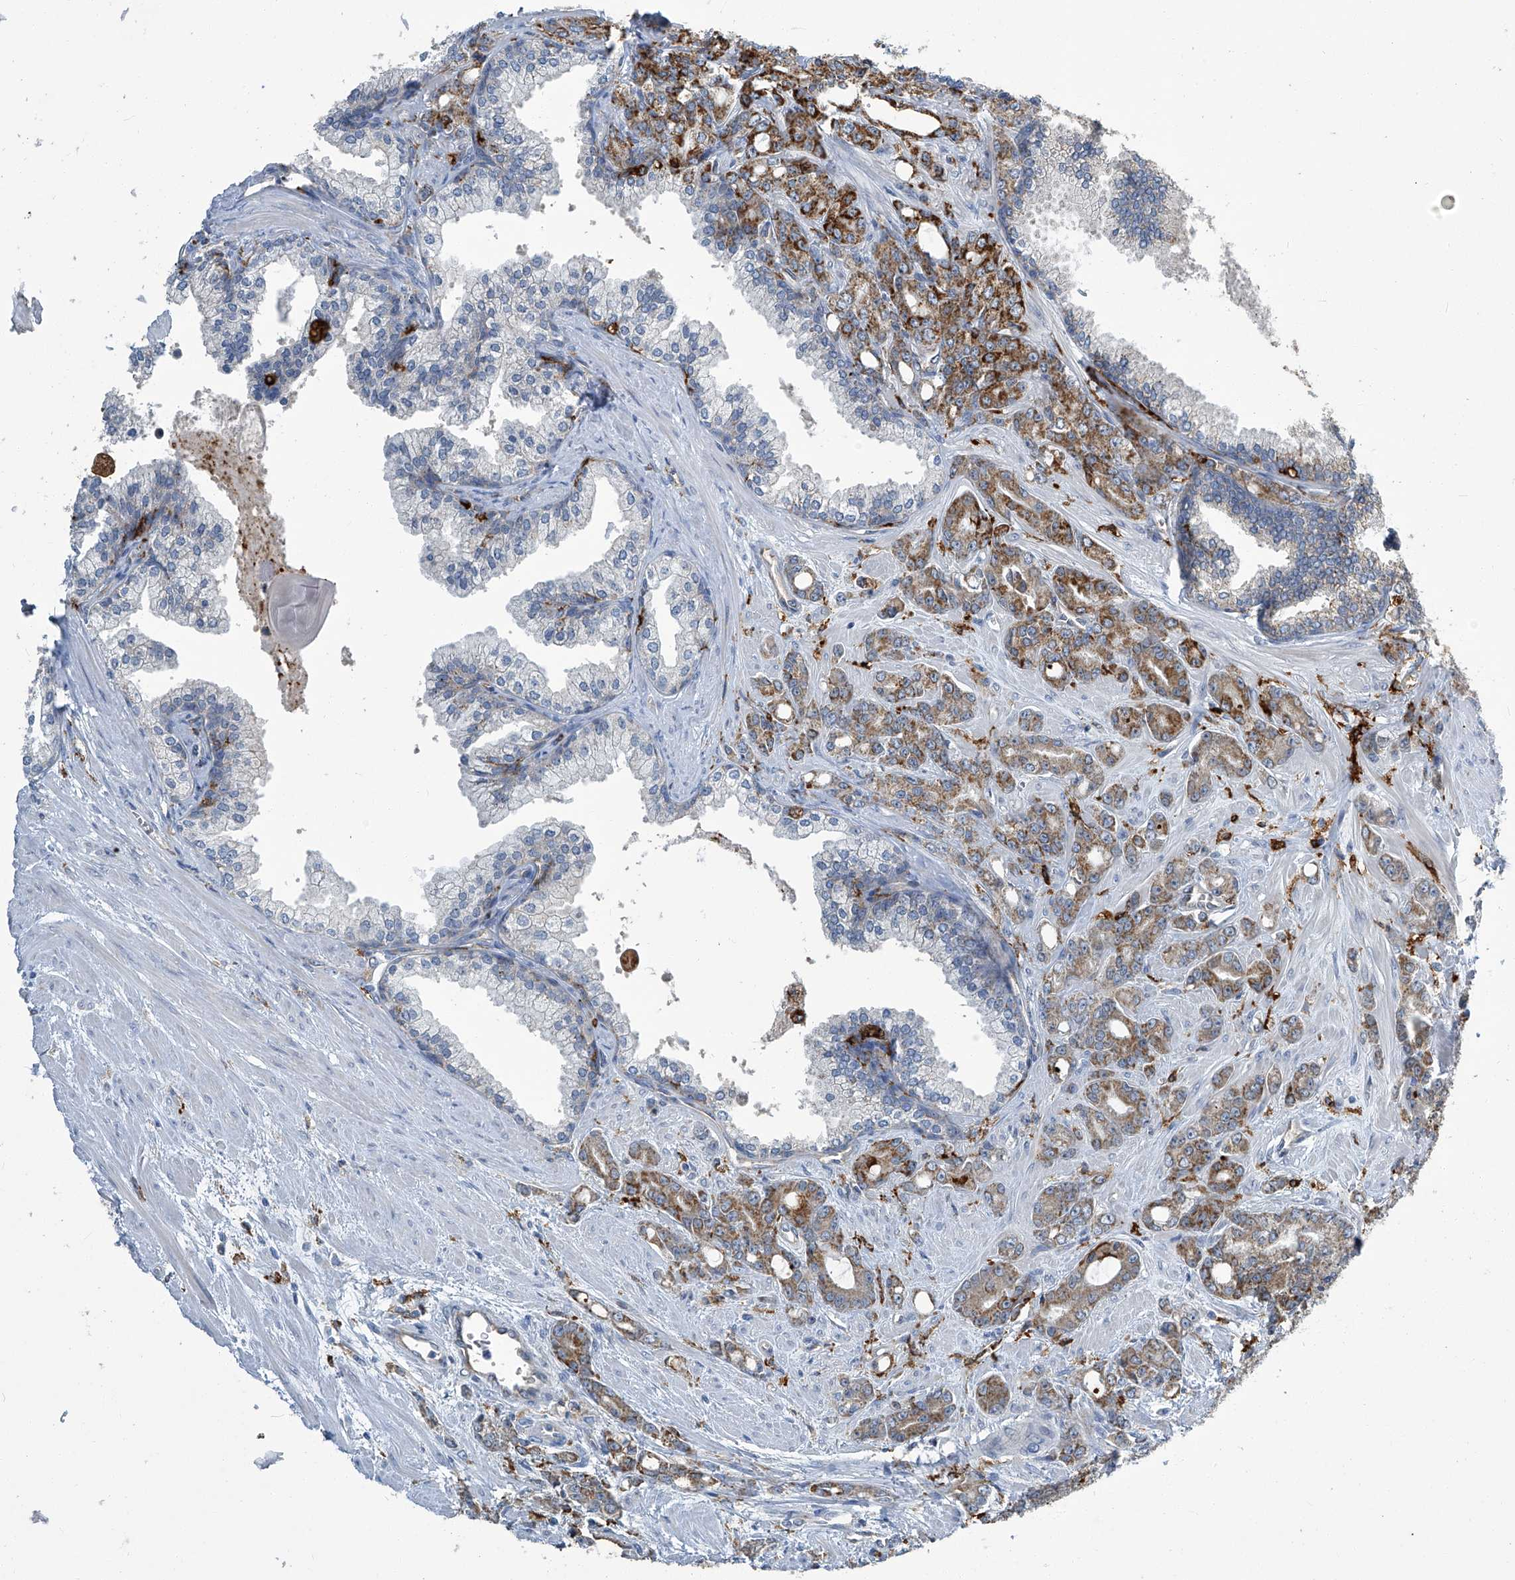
{"staining": {"intensity": "moderate", "quantity": ">75%", "location": "cytoplasmic/membranous"}, "tissue": "prostate cancer", "cell_type": "Tumor cells", "image_type": "cancer", "snomed": [{"axis": "morphology", "description": "Adenocarcinoma, High grade"}, {"axis": "topography", "description": "Prostate"}], "caption": "Immunohistochemistry (IHC) staining of prostate high-grade adenocarcinoma, which displays medium levels of moderate cytoplasmic/membranous staining in about >75% of tumor cells indicating moderate cytoplasmic/membranous protein staining. The staining was performed using DAB (brown) for protein detection and nuclei were counterstained in hematoxylin (blue).", "gene": "FAM167A", "patient": {"sex": "male", "age": 62}}